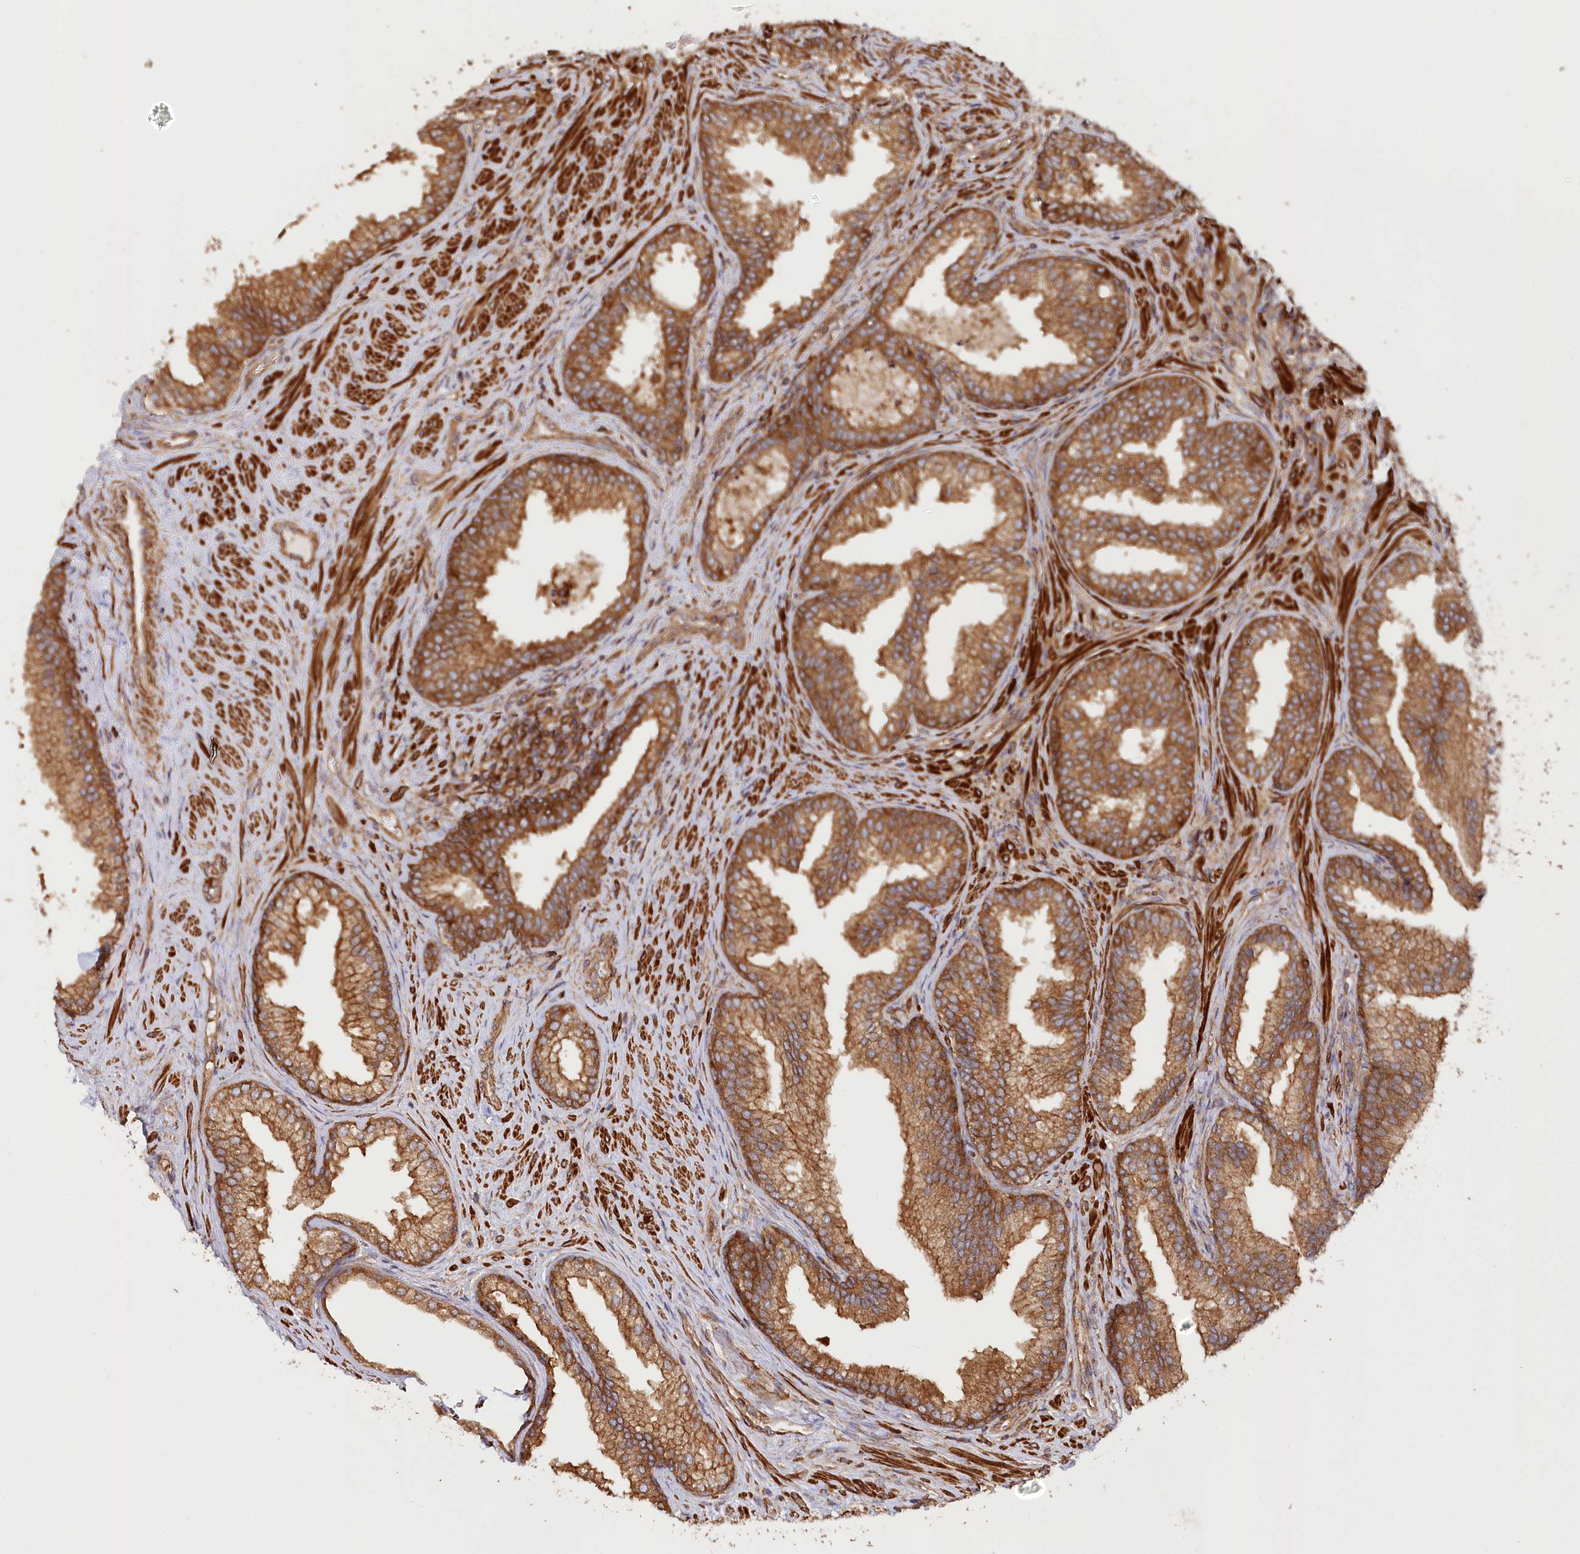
{"staining": {"intensity": "strong", "quantity": ">75%", "location": "cytoplasmic/membranous"}, "tissue": "prostate", "cell_type": "Glandular cells", "image_type": "normal", "snomed": [{"axis": "morphology", "description": "Normal tissue, NOS"}, {"axis": "topography", "description": "Prostate"}], "caption": "Approximately >75% of glandular cells in unremarkable human prostate show strong cytoplasmic/membranous protein staining as visualized by brown immunohistochemical staining.", "gene": "PAIP2", "patient": {"sex": "male", "age": 76}}